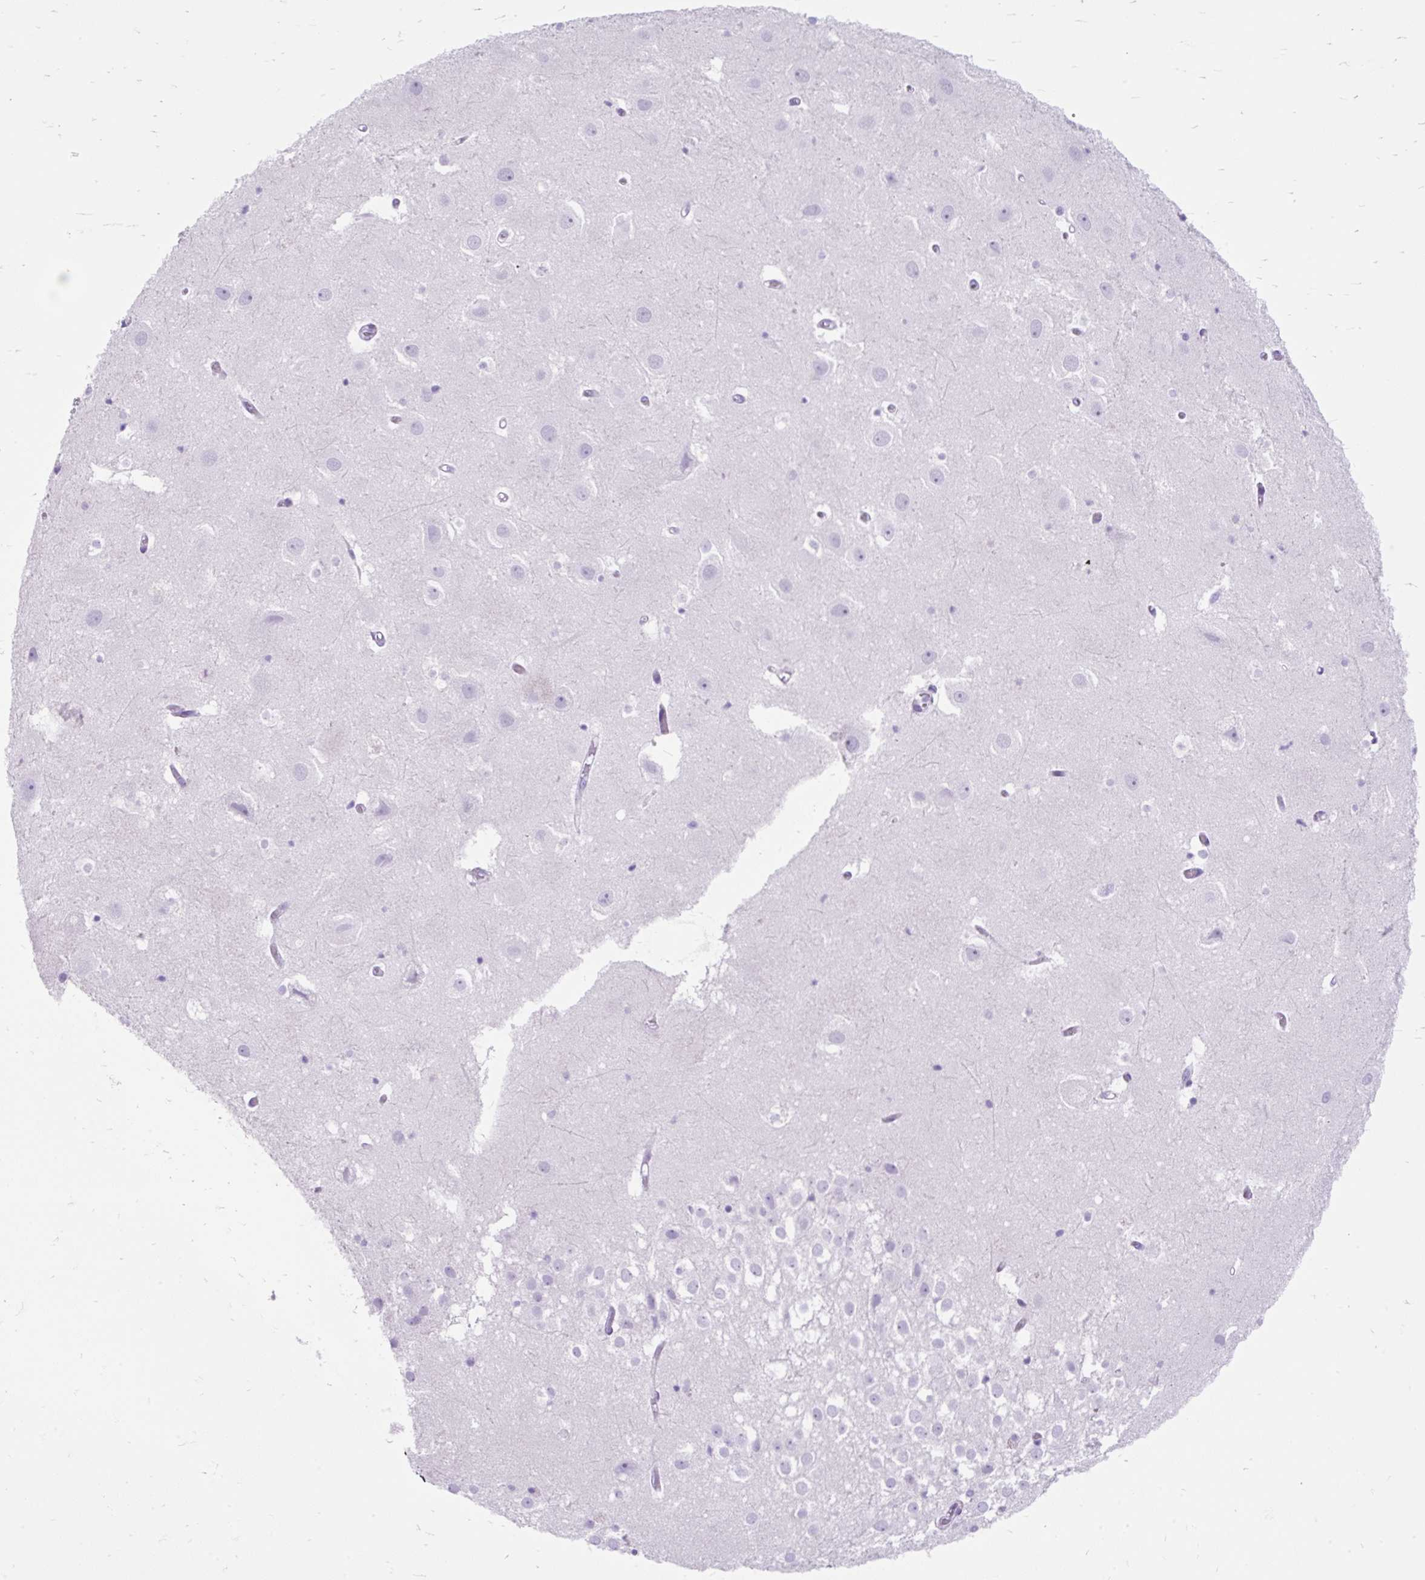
{"staining": {"intensity": "negative", "quantity": "none", "location": "none"}, "tissue": "hippocampus", "cell_type": "Glial cells", "image_type": "normal", "snomed": [{"axis": "morphology", "description": "Normal tissue, NOS"}, {"axis": "topography", "description": "Hippocampus"}], "caption": "The histopathology image demonstrates no significant expression in glial cells of hippocampus.", "gene": "SCGB1A1", "patient": {"sex": "female", "age": 52}}